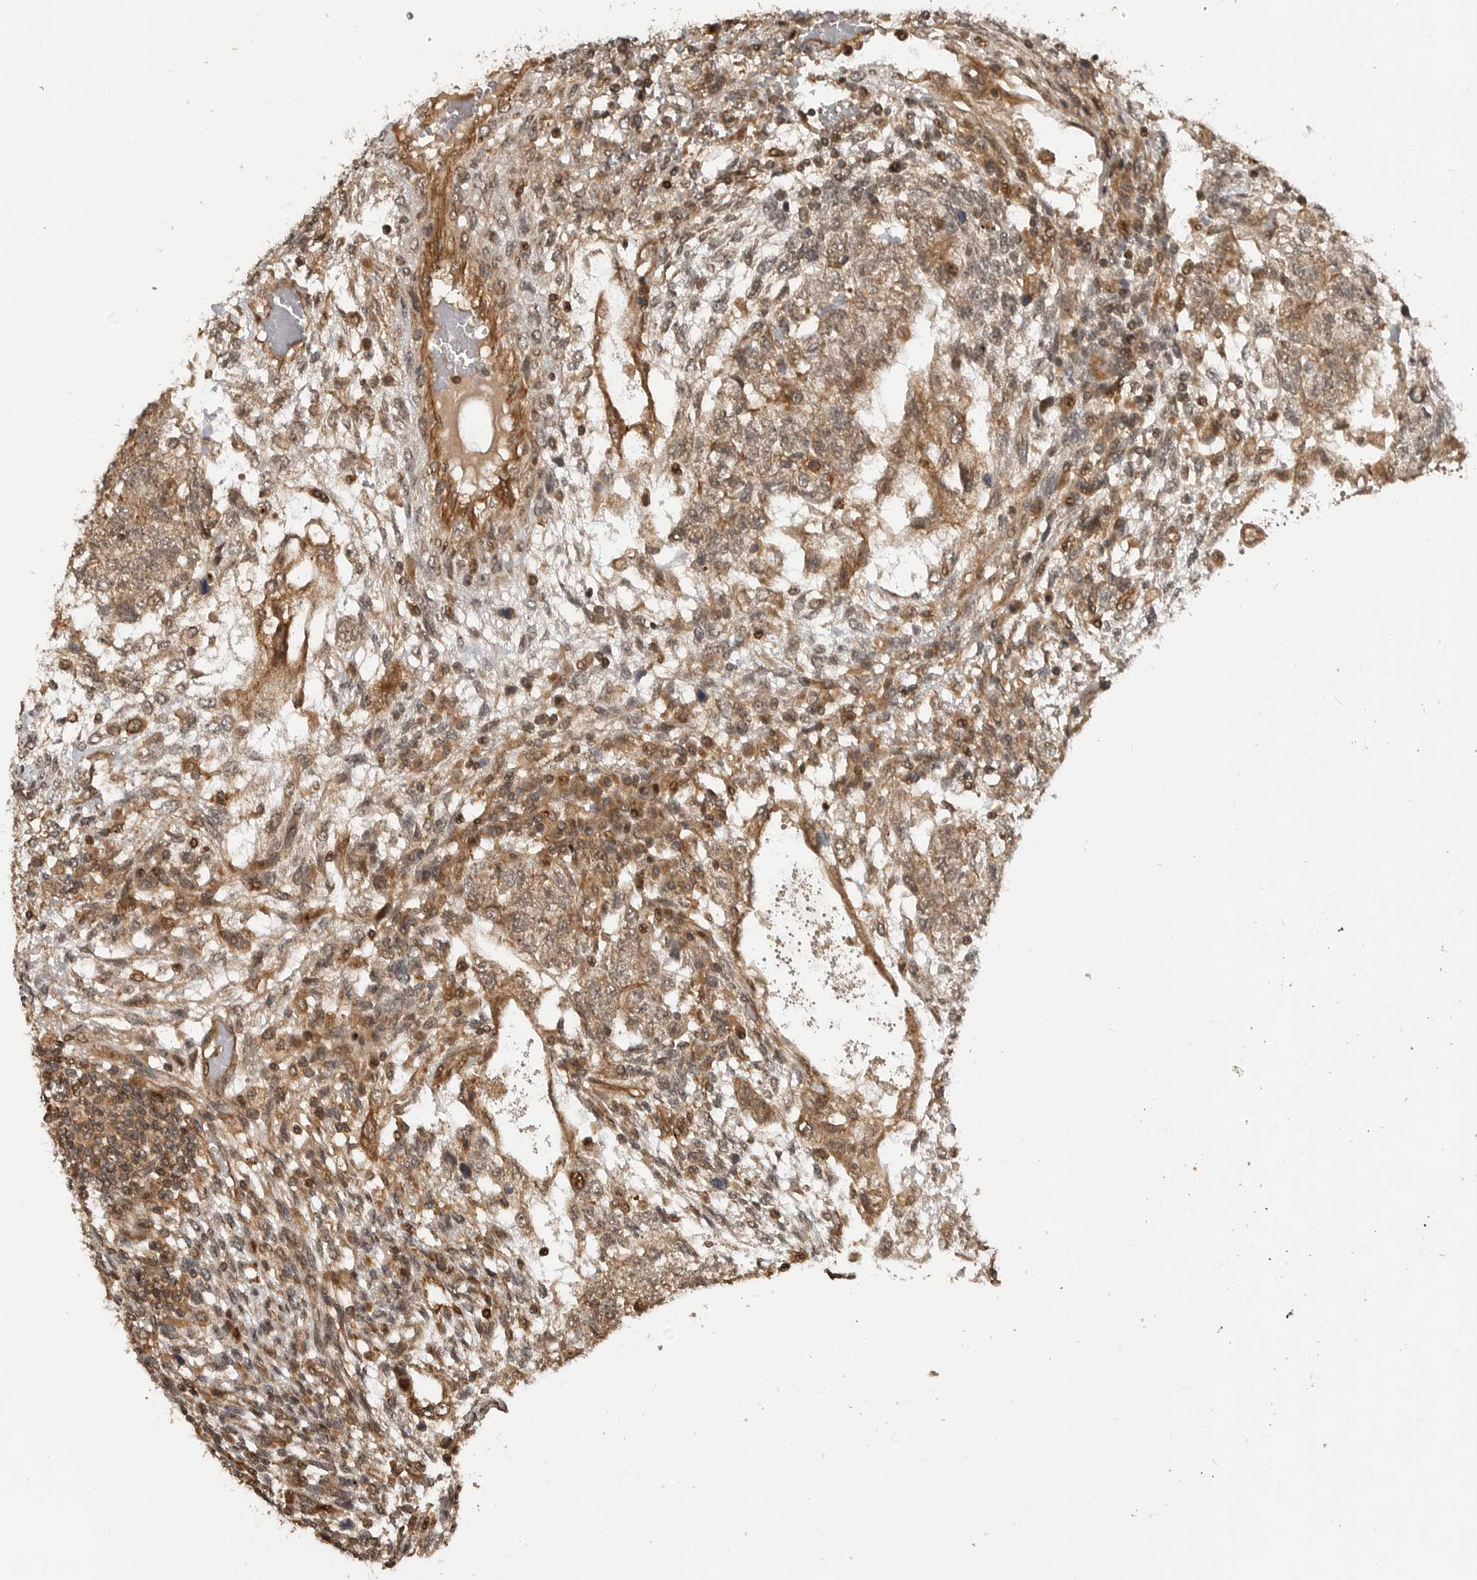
{"staining": {"intensity": "moderate", "quantity": ">75%", "location": "cytoplasmic/membranous"}, "tissue": "testis cancer", "cell_type": "Tumor cells", "image_type": "cancer", "snomed": [{"axis": "morphology", "description": "Normal tissue, NOS"}, {"axis": "morphology", "description": "Carcinoma, Embryonal, NOS"}, {"axis": "topography", "description": "Testis"}], "caption": "A photomicrograph of testis cancer stained for a protein exhibits moderate cytoplasmic/membranous brown staining in tumor cells.", "gene": "ADPRS", "patient": {"sex": "male", "age": 36}}